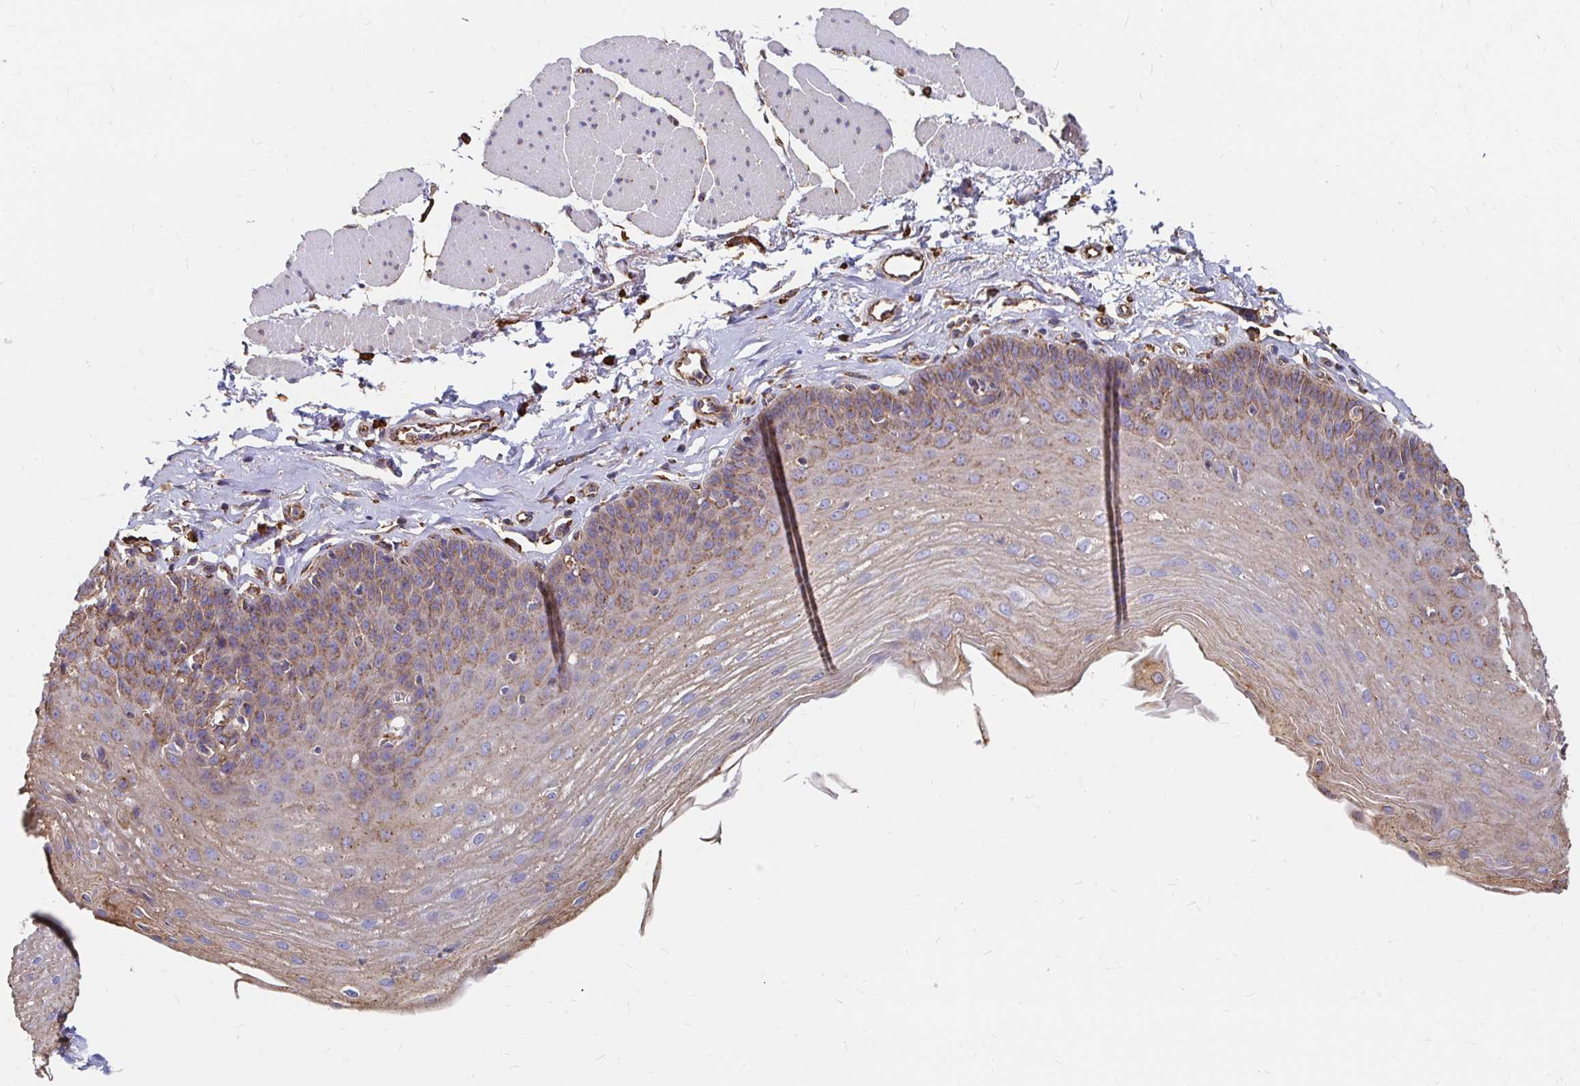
{"staining": {"intensity": "moderate", "quantity": ">75%", "location": "cytoplasmic/membranous"}, "tissue": "esophagus", "cell_type": "Squamous epithelial cells", "image_type": "normal", "snomed": [{"axis": "morphology", "description": "Normal tissue, NOS"}, {"axis": "topography", "description": "Esophagus"}], "caption": "This histopathology image reveals unremarkable esophagus stained with IHC to label a protein in brown. The cytoplasmic/membranous of squamous epithelial cells show moderate positivity for the protein. Nuclei are counter-stained blue.", "gene": "CLTC", "patient": {"sex": "female", "age": 81}}